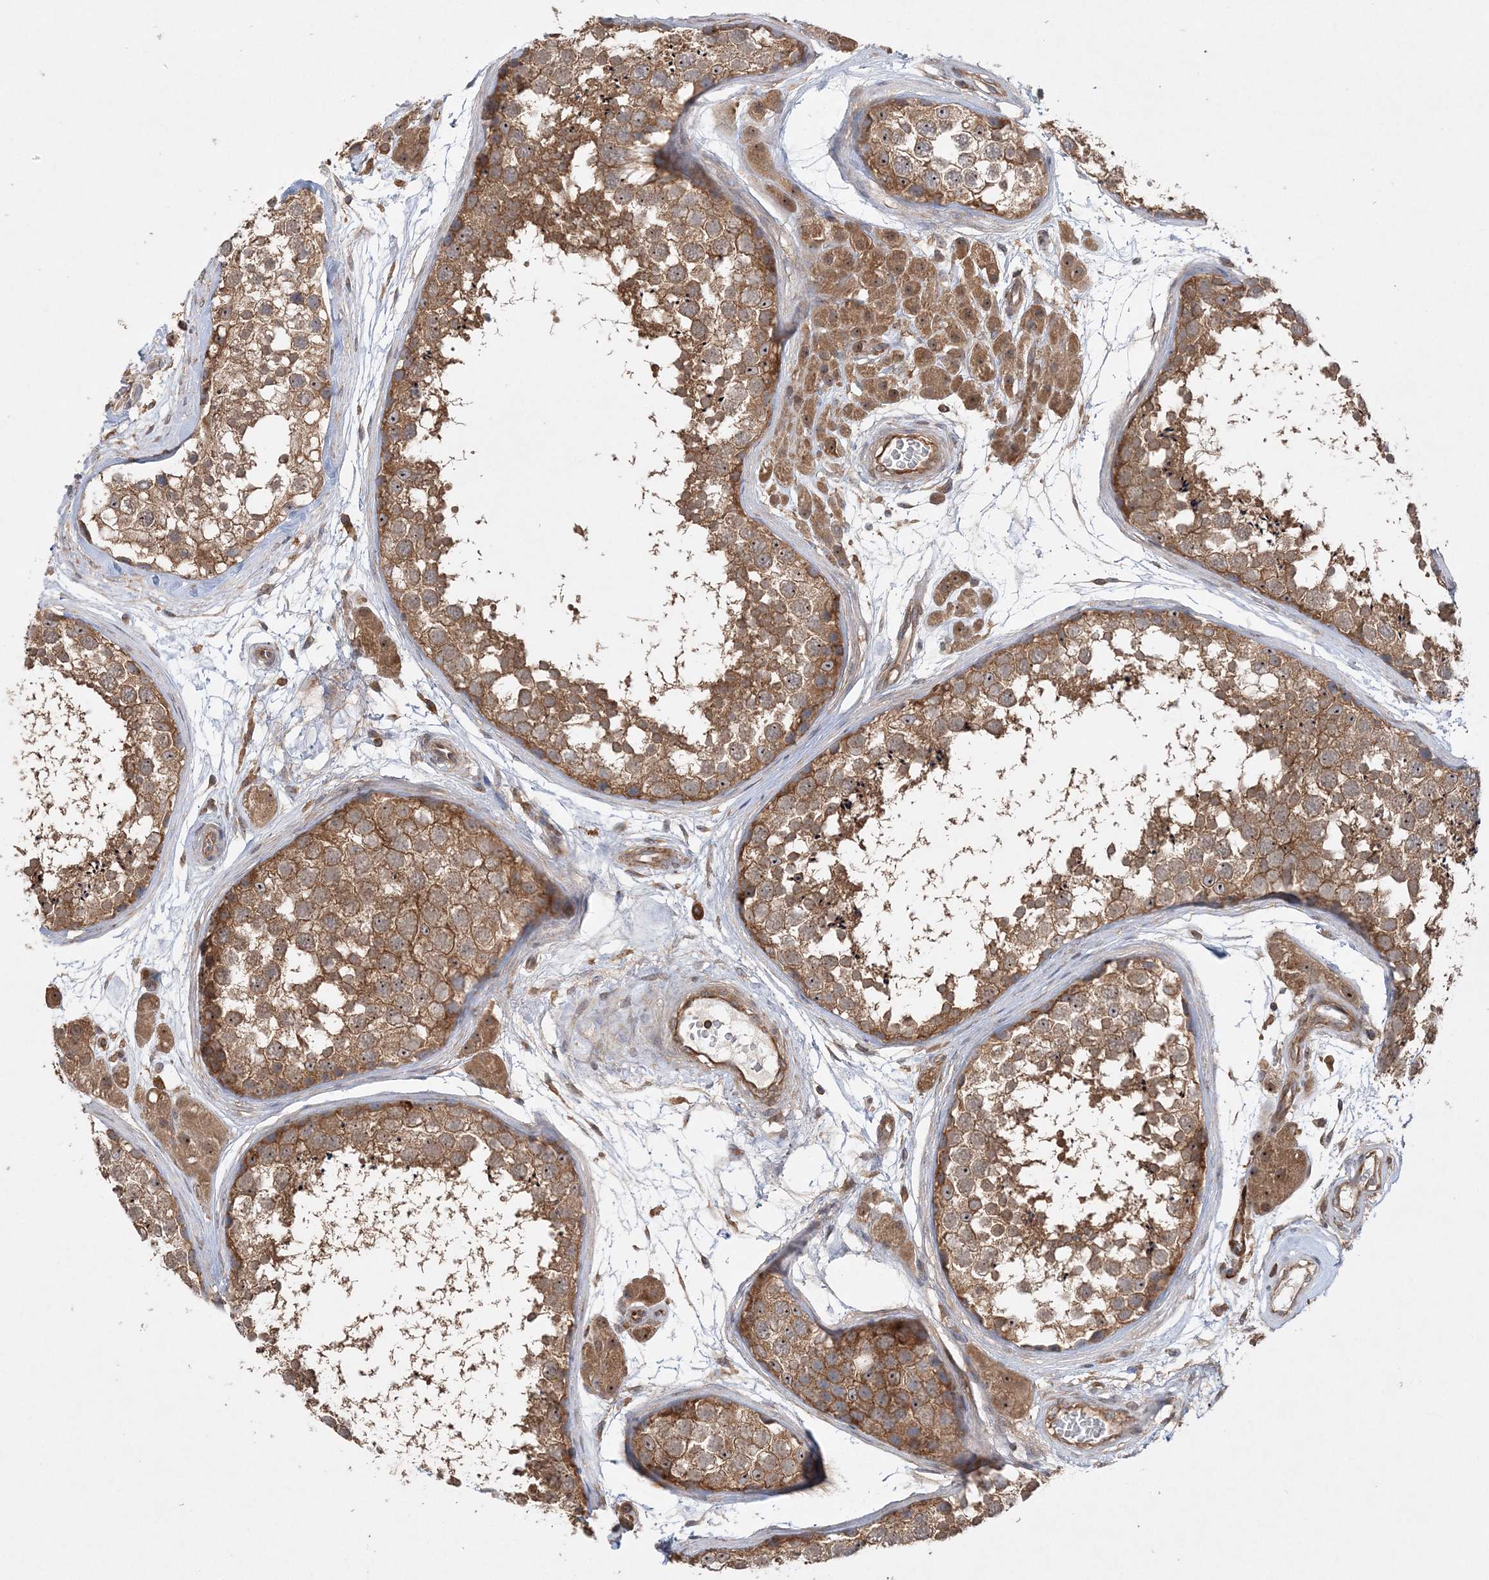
{"staining": {"intensity": "moderate", "quantity": ">75%", "location": "cytoplasmic/membranous"}, "tissue": "testis", "cell_type": "Cells in seminiferous ducts", "image_type": "normal", "snomed": [{"axis": "morphology", "description": "Normal tissue, NOS"}, {"axis": "topography", "description": "Testis"}], "caption": "Testis stained for a protein (brown) displays moderate cytoplasmic/membranous positive staining in about >75% of cells in seminiferous ducts.", "gene": "ACAP2", "patient": {"sex": "male", "age": 56}}